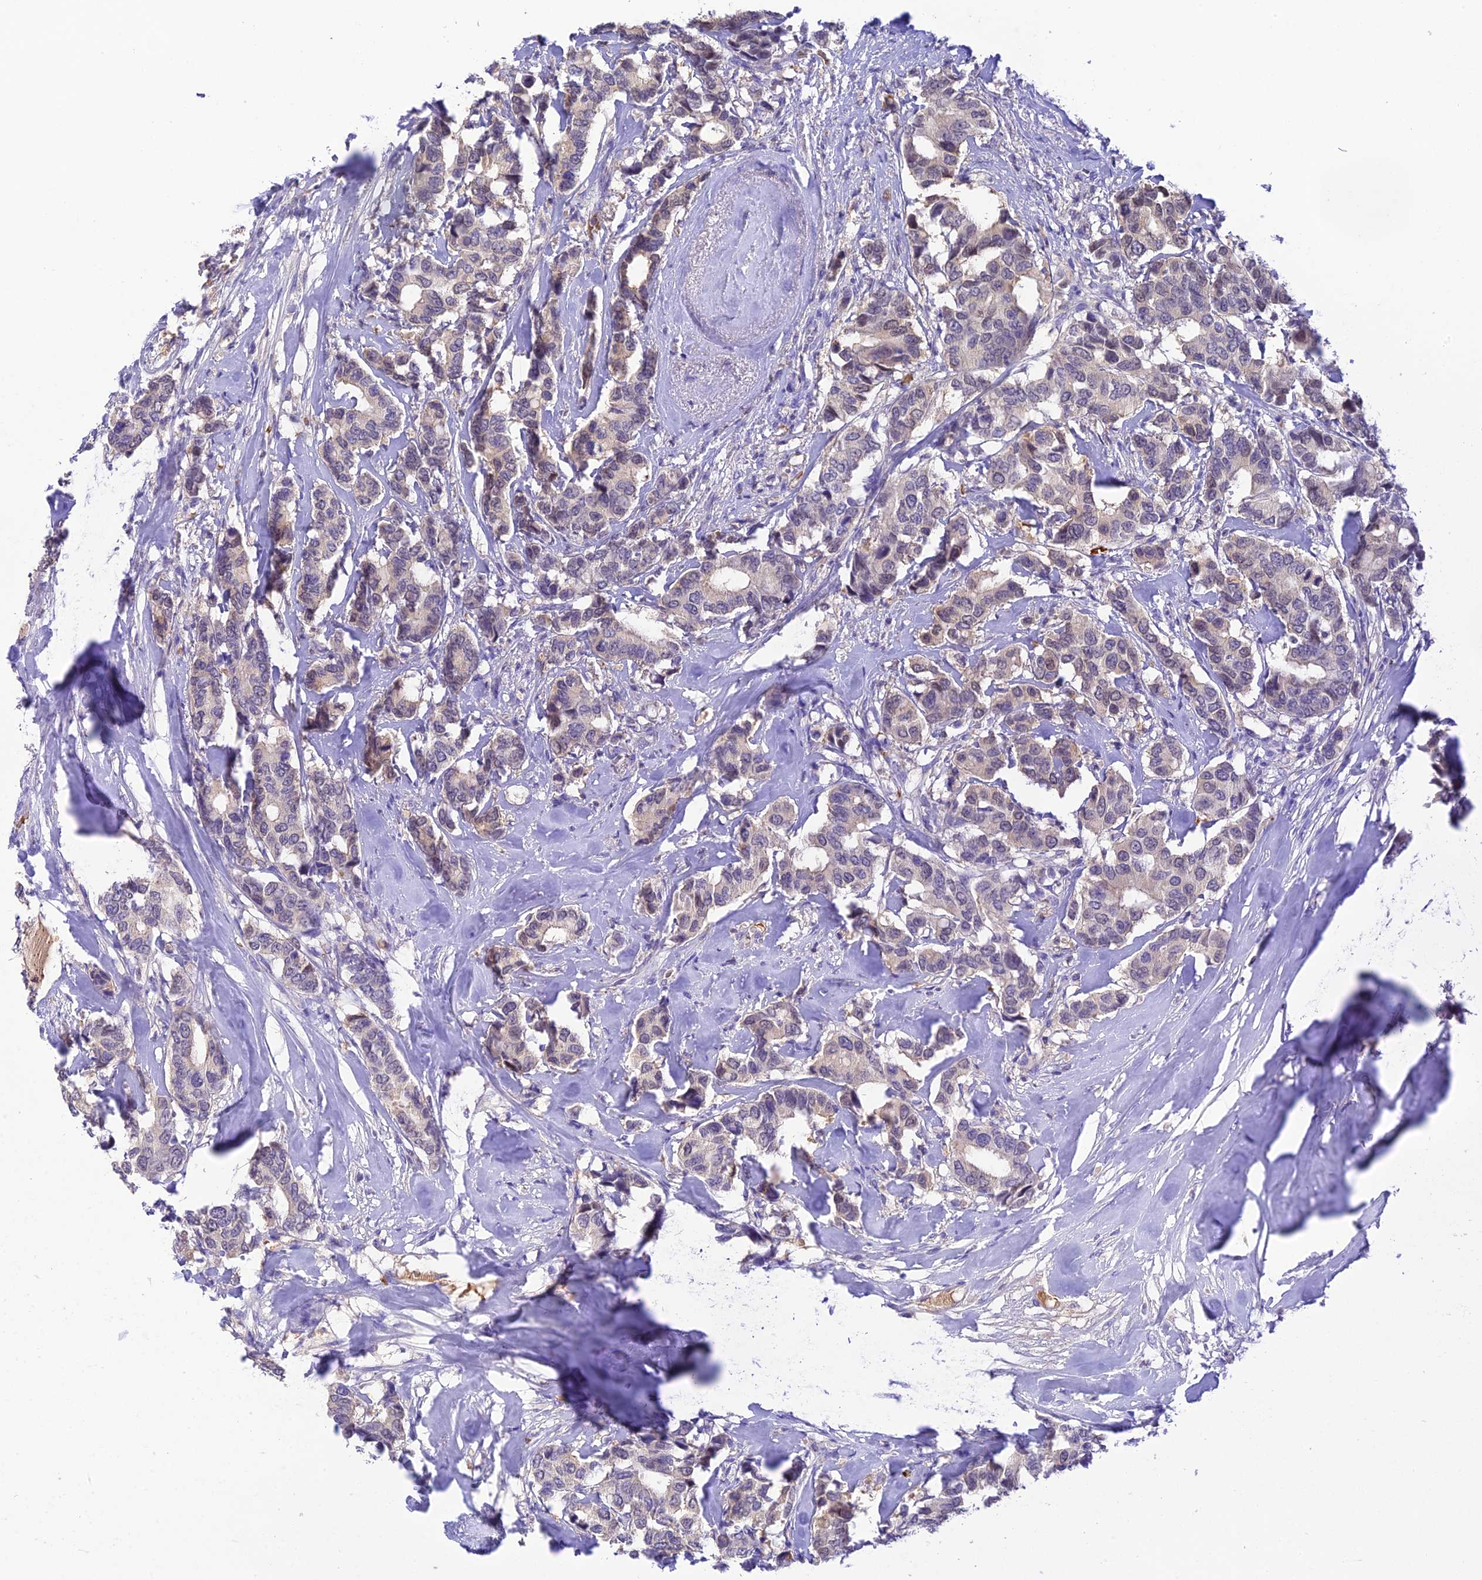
{"staining": {"intensity": "weak", "quantity": "<25%", "location": "cytoplasmic/membranous"}, "tissue": "breast cancer", "cell_type": "Tumor cells", "image_type": "cancer", "snomed": [{"axis": "morphology", "description": "Duct carcinoma"}, {"axis": "topography", "description": "Breast"}], "caption": "The micrograph displays no significant positivity in tumor cells of breast intraductal carcinoma. Brightfield microscopy of IHC stained with DAB (brown) and hematoxylin (blue), captured at high magnification.", "gene": "HDHD2", "patient": {"sex": "female", "age": 87}}